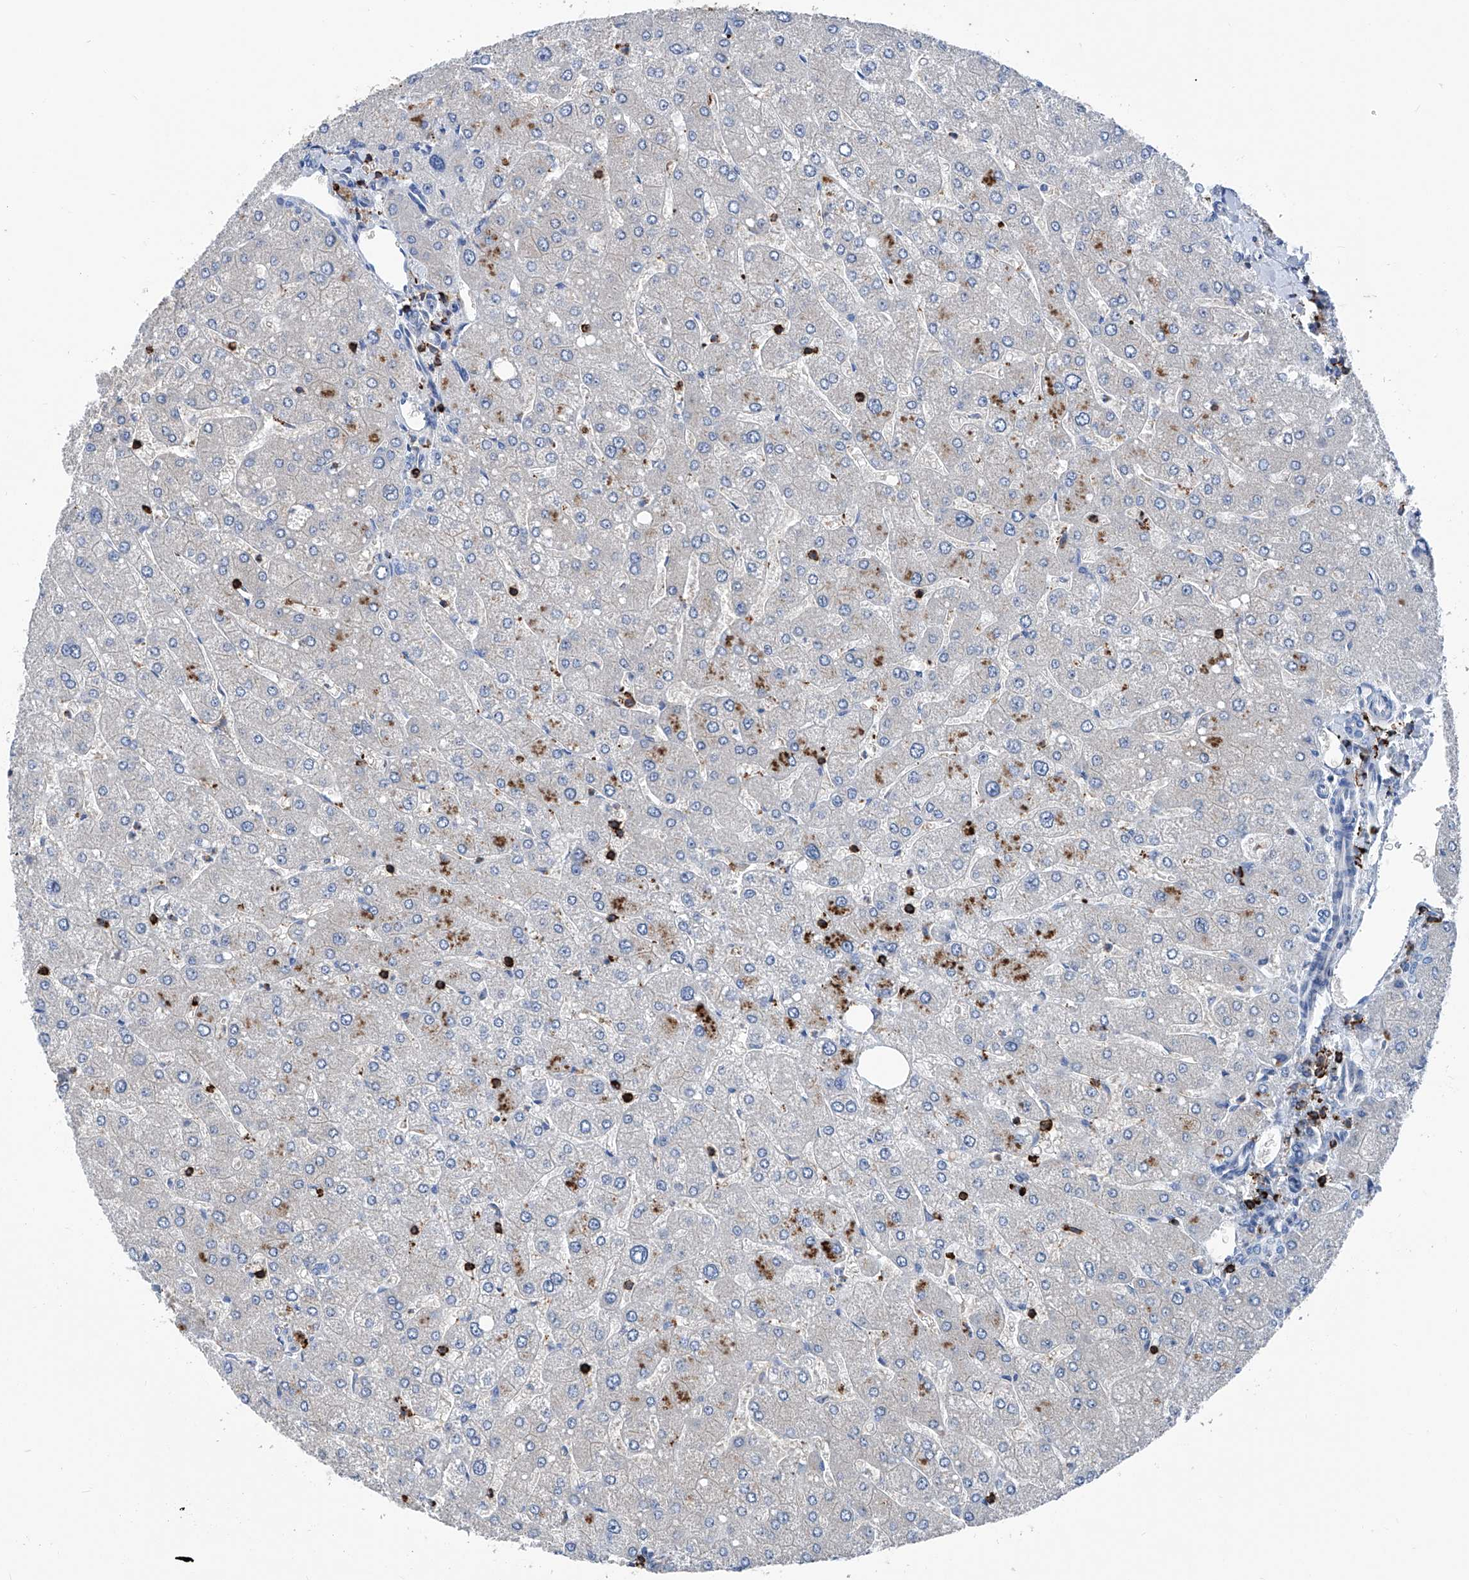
{"staining": {"intensity": "negative", "quantity": "none", "location": "none"}, "tissue": "liver", "cell_type": "Cholangiocytes", "image_type": "normal", "snomed": [{"axis": "morphology", "description": "Normal tissue, NOS"}, {"axis": "topography", "description": "Liver"}], "caption": "DAB immunohistochemical staining of benign human liver shows no significant positivity in cholangiocytes.", "gene": "ZNF484", "patient": {"sex": "male", "age": 55}}